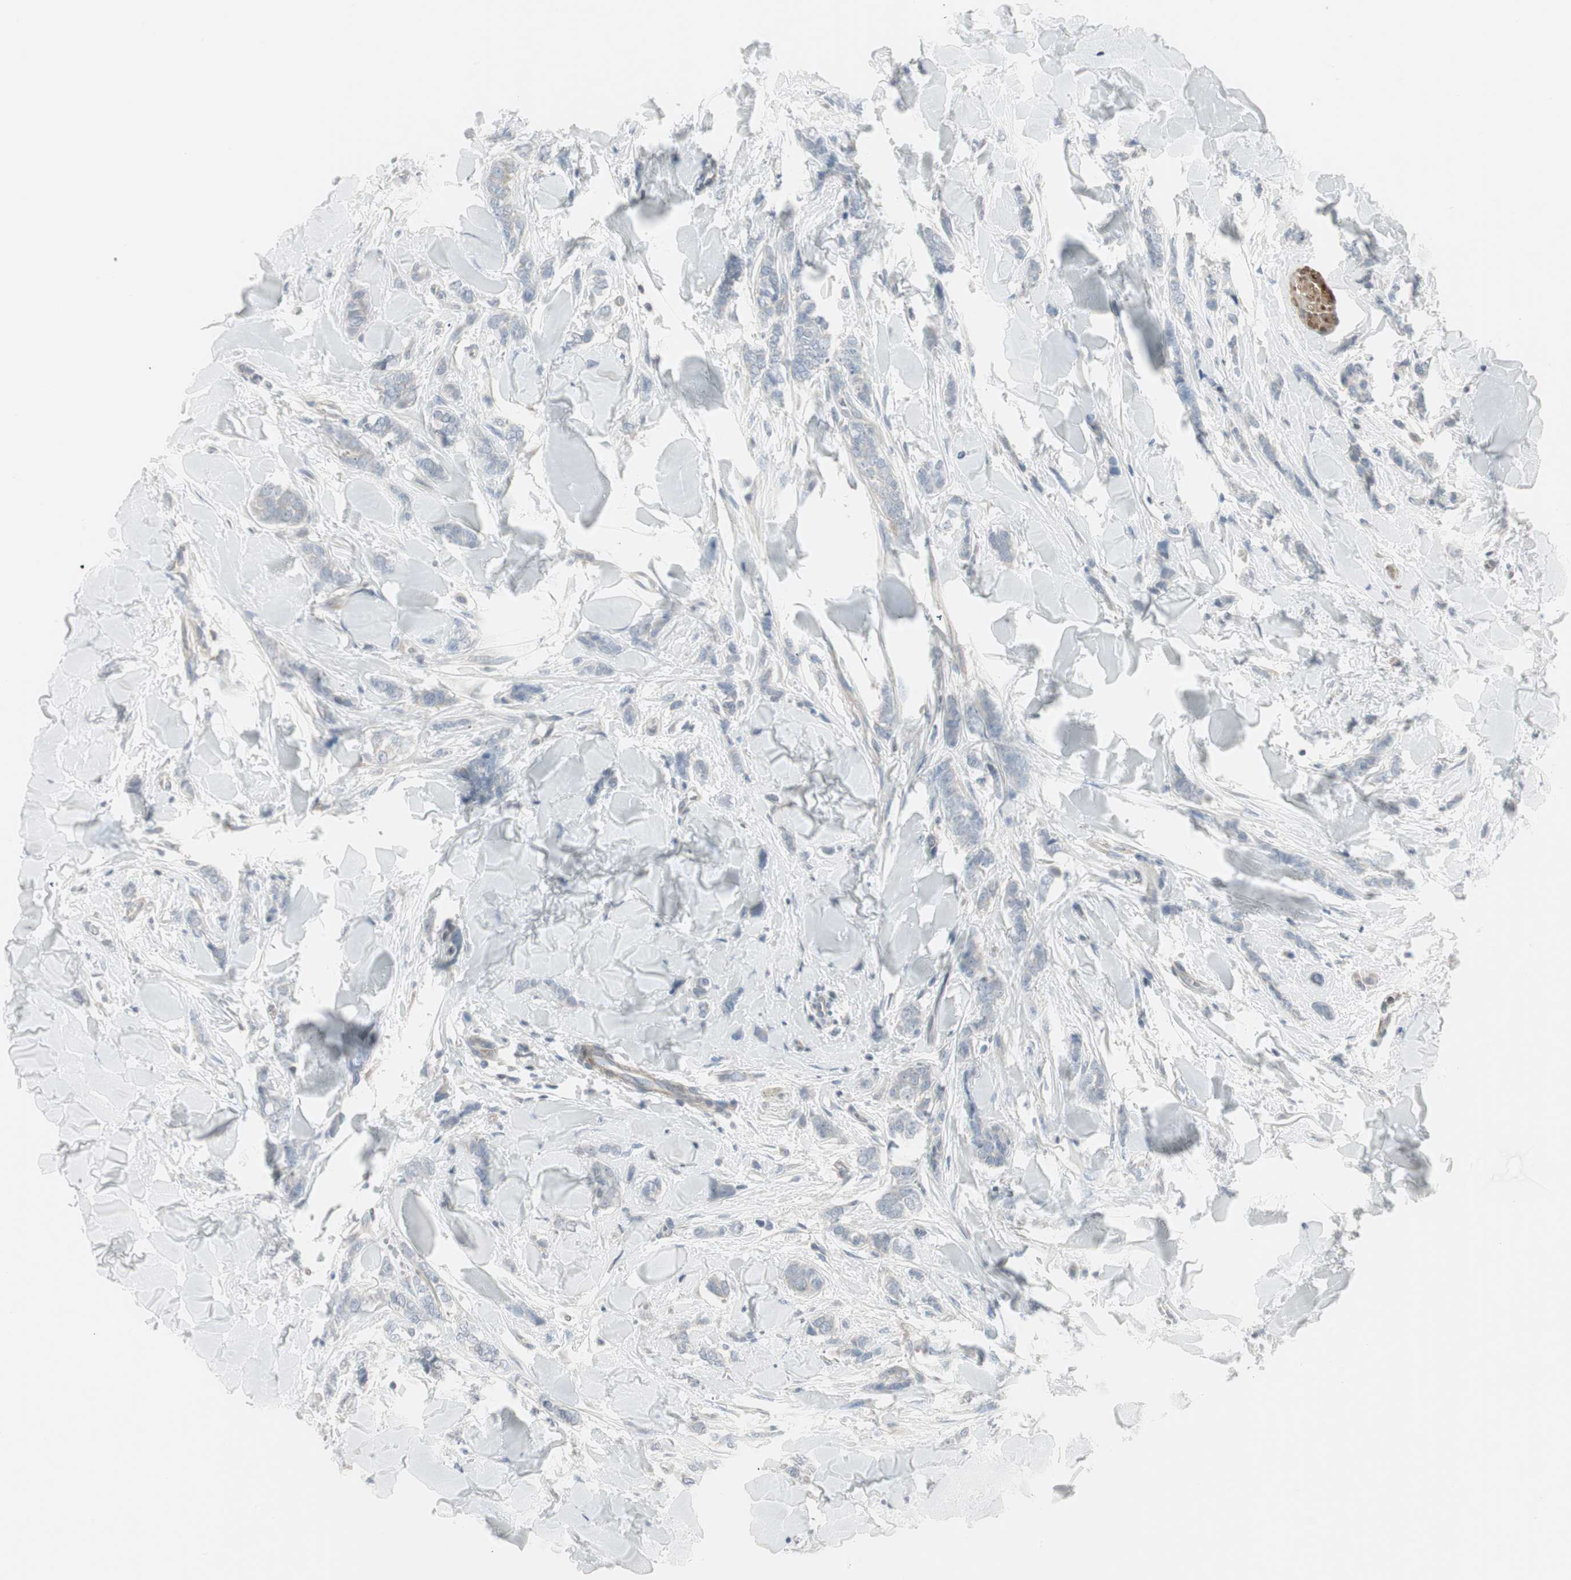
{"staining": {"intensity": "negative", "quantity": "none", "location": "none"}, "tissue": "breast cancer", "cell_type": "Tumor cells", "image_type": "cancer", "snomed": [{"axis": "morphology", "description": "Lobular carcinoma"}, {"axis": "topography", "description": "Skin"}, {"axis": "topography", "description": "Breast"}], "caption": "Tumor cells show no significant protein staining in breast lobular carcinoma.", "gene": "DMPK", "patient": {"sex": "female", "age": 46}}